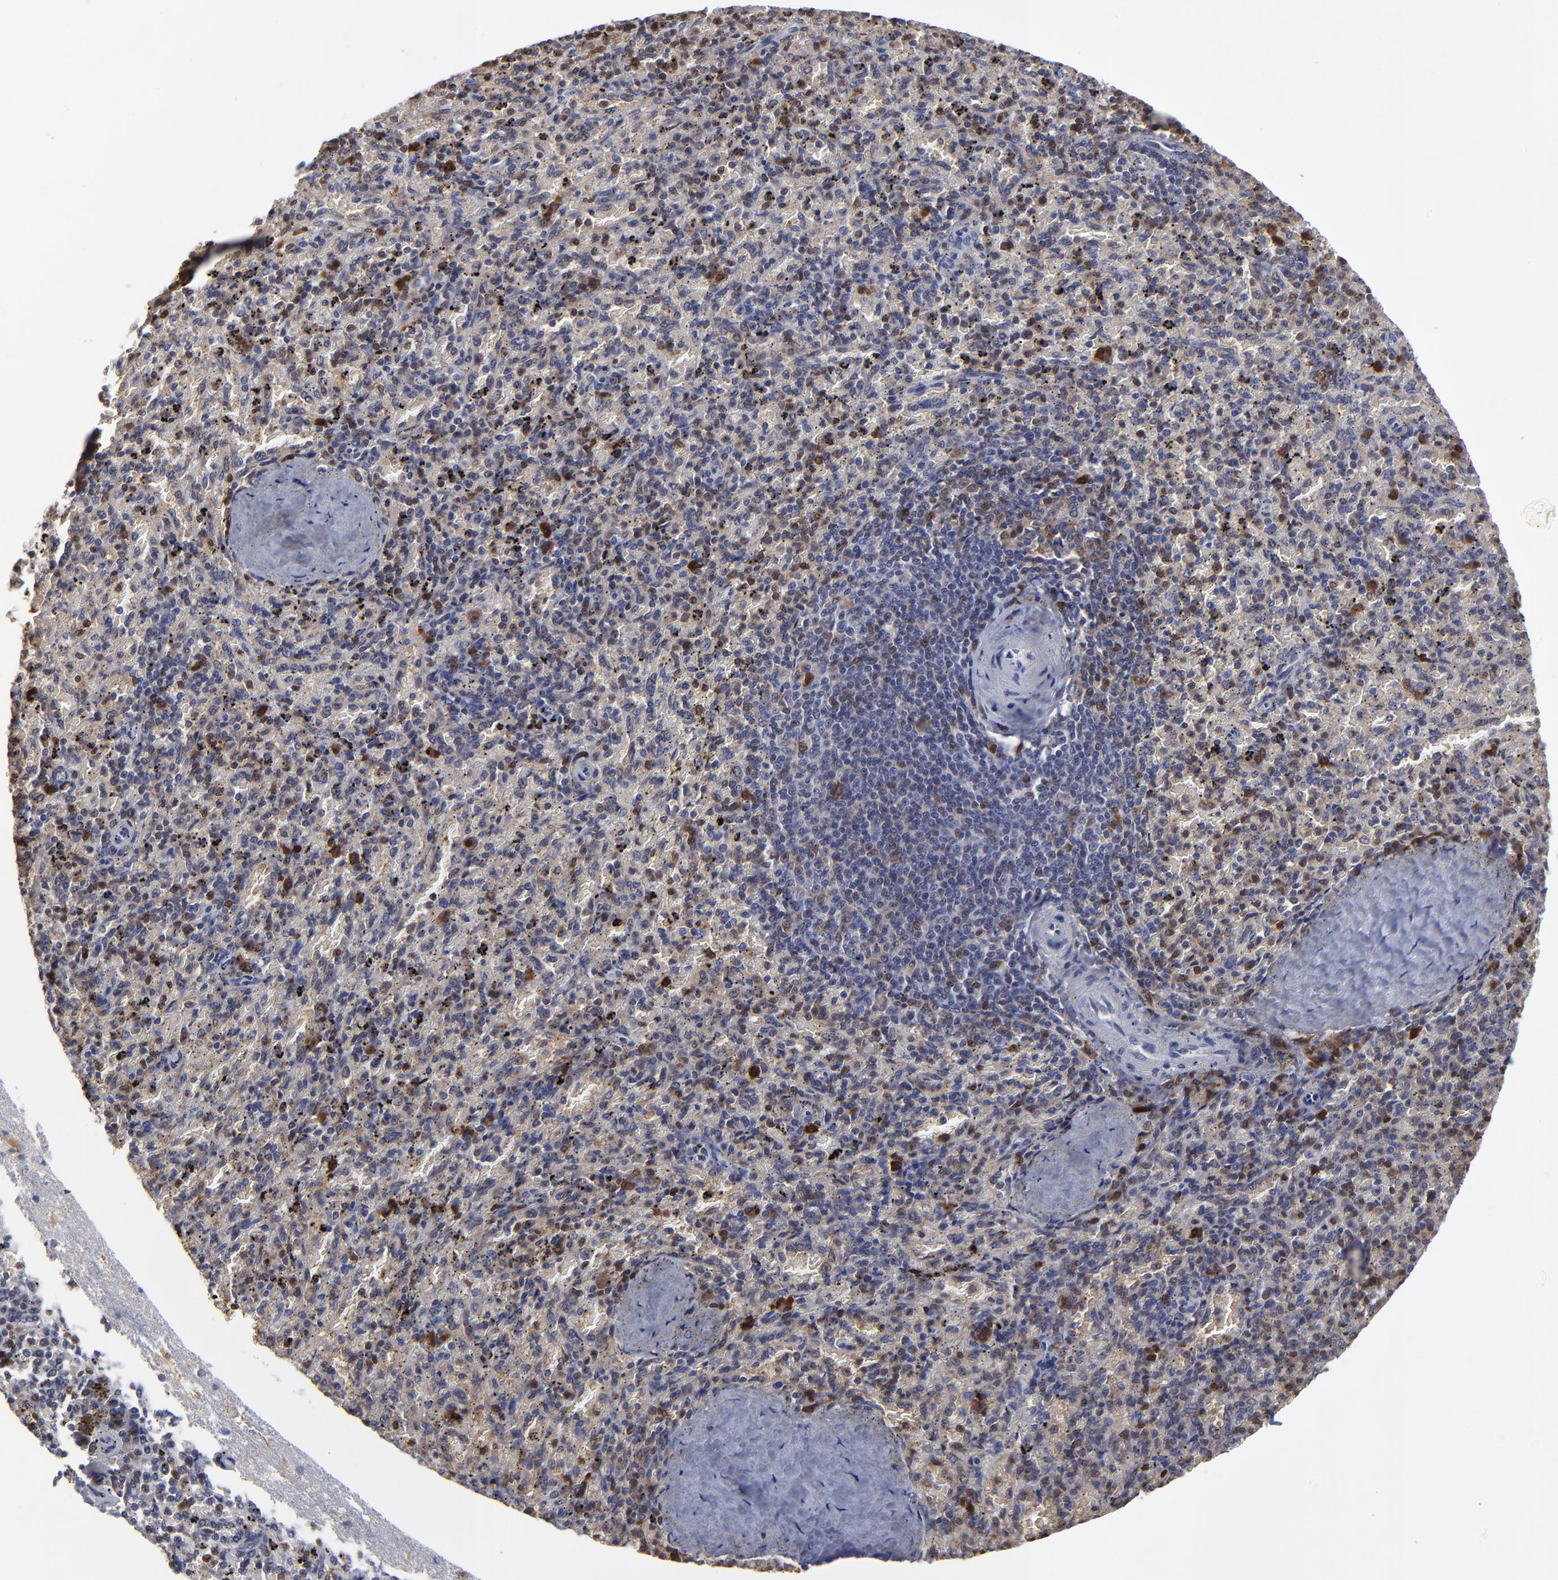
{"staining": {"intensity": "moderate", "quantity": "25%-75%", "location": "cytoplasmic/membranous"}, "tissue": "spleen", "cell_type": "Cells in red pulp", "image_type": "normal", "snomed": [{"axis": "morphology", "description": "Normal tissue, NOS"}, {"axis": "topography", "description": "Spleen"}], "caption": "Immunohistochemical staining of normal human spleen displays 25%-75% levels of moderate cytoplasmic/membranous protein expression in about 25%-75% of cells in red pulp.", "gene": "CASP3", "patient": {"sex": "female", "age": 43}}